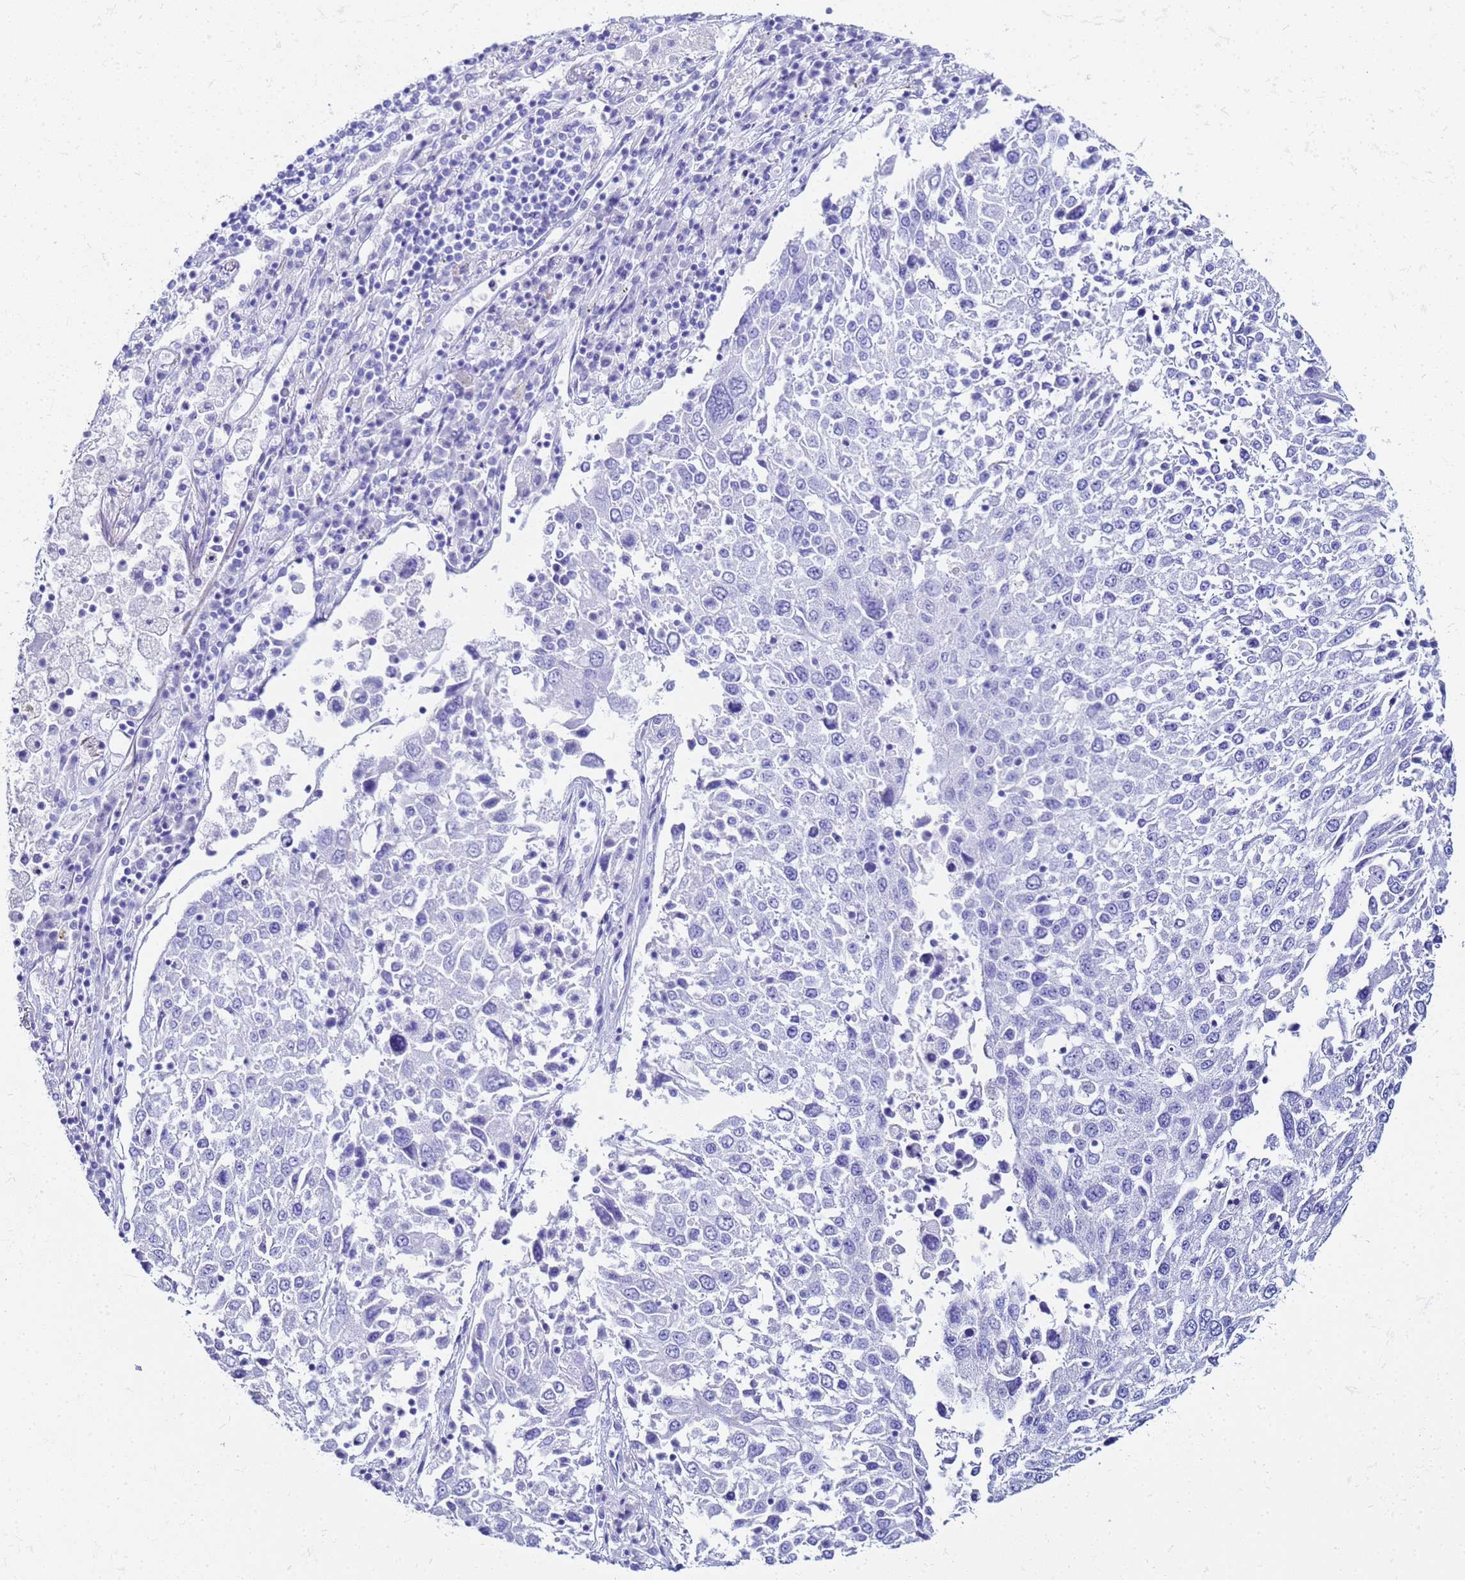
{"staining": {"intensity": "negative", "quantity": "none", "location": "none"}, "tissue": "lung cancer", "cell_type": "Tumor cells", "image_type": "cancer", "snomed": [{"axis": "morphology", "description": "Squamous cell carcinoma, NOS"}, {"axis": "topography", "description": "Lung"}], "caption": "DAB (3,3'-diaminobenzidine) immunohistochemical staining of human lung squamous cell carcinoma shows no significant positivity in tumor cells.", "gene": "CKB", "patient": {"sex": "male", "age": 65}}